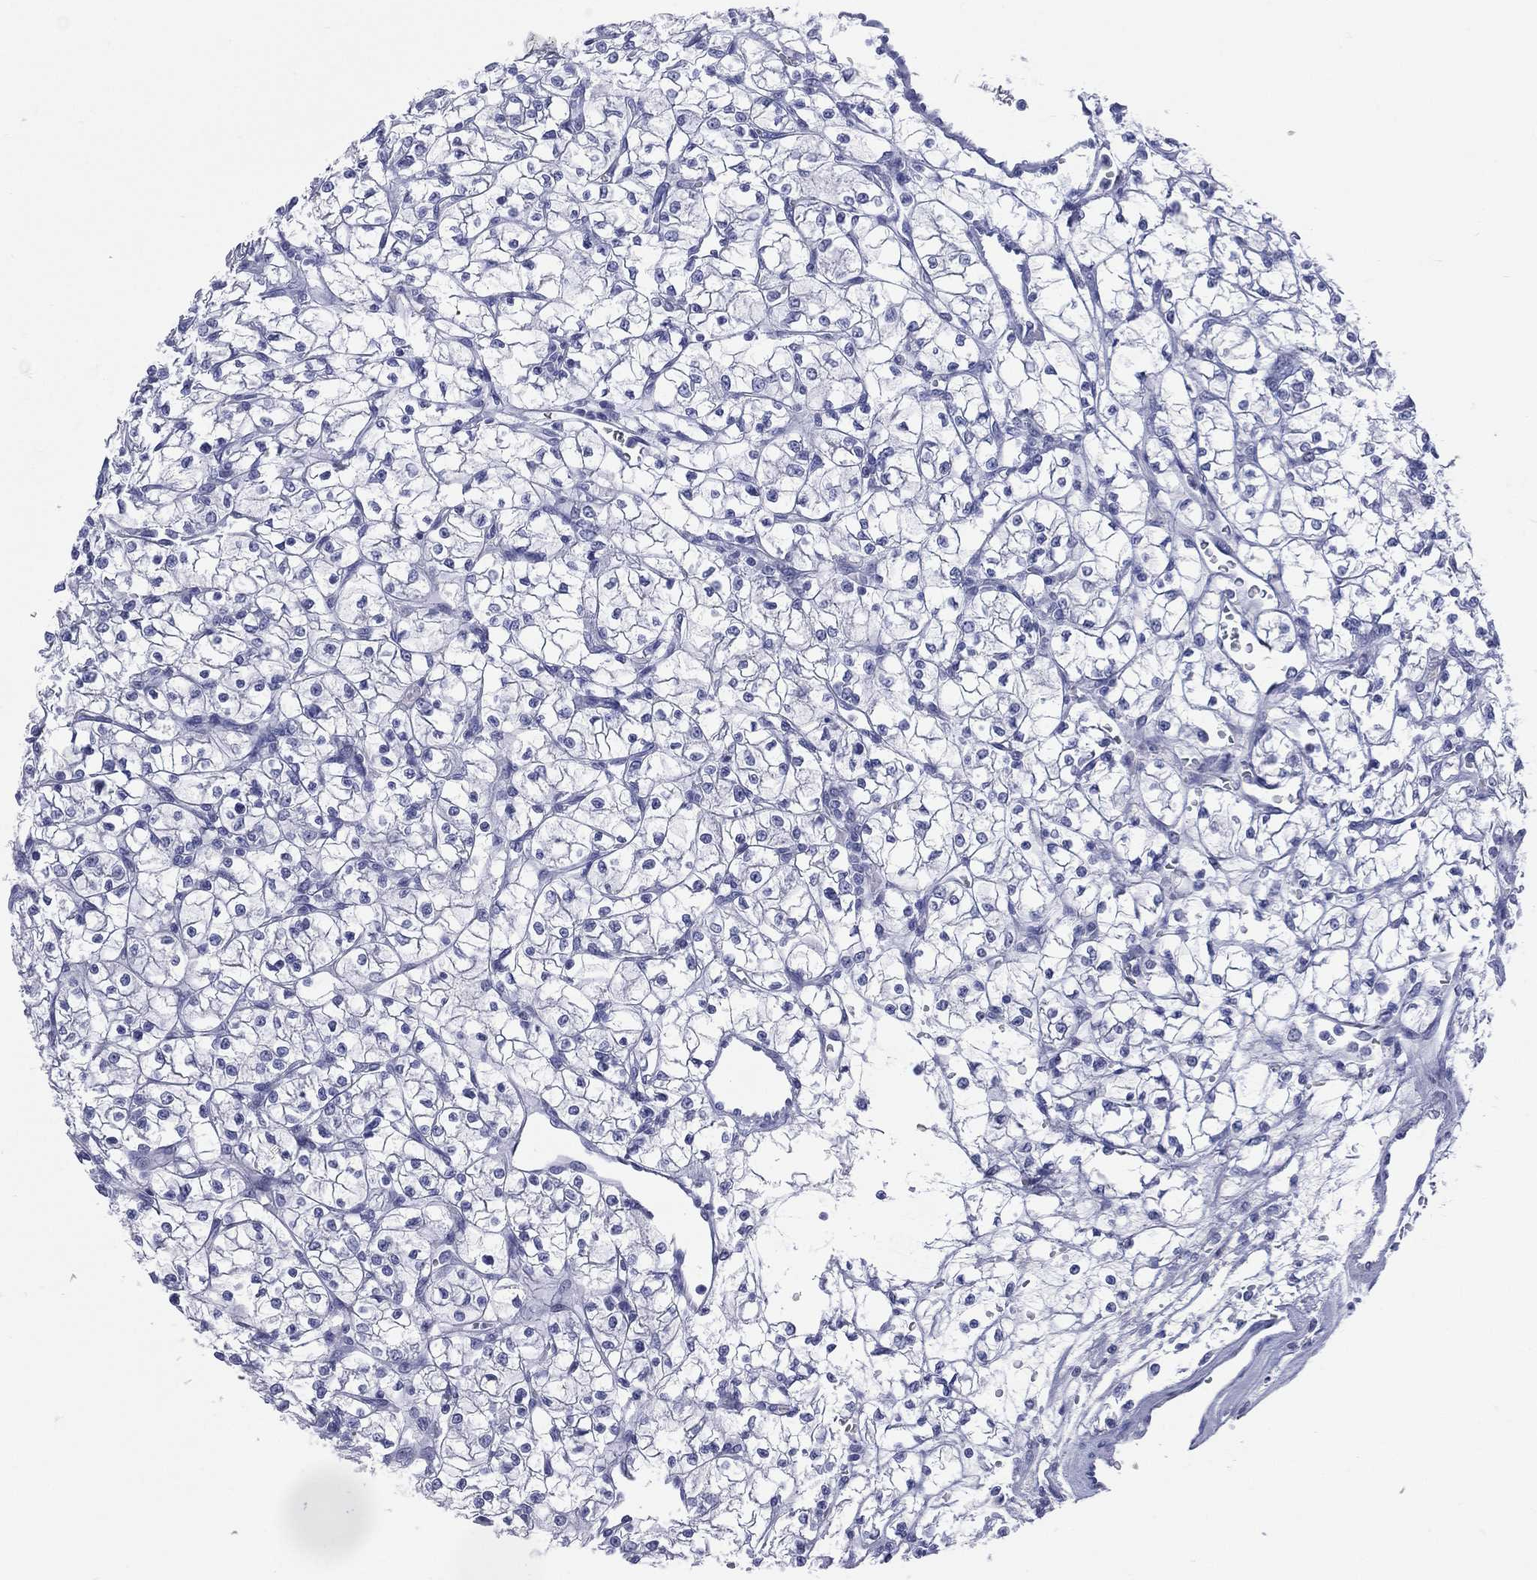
{"staining": {"intensity": "negative", "quantity": "none", "location": "none"}, "tissue": "renal cancer", "cell_type": "Tumor cells", "image_type": "cancer", "snomed": [{"axis": "morphology", "description": "Adenocarcinoma, NOS"}, {"axis": "topography", "description": "Kidney"}], "caption": "This is an immunohistochemistry (IHC) histopathology image of renal cancer. There is no expression in tumor cells.", "gene": "CYLC1", "patient": {"sex": "female", "age": 64}}